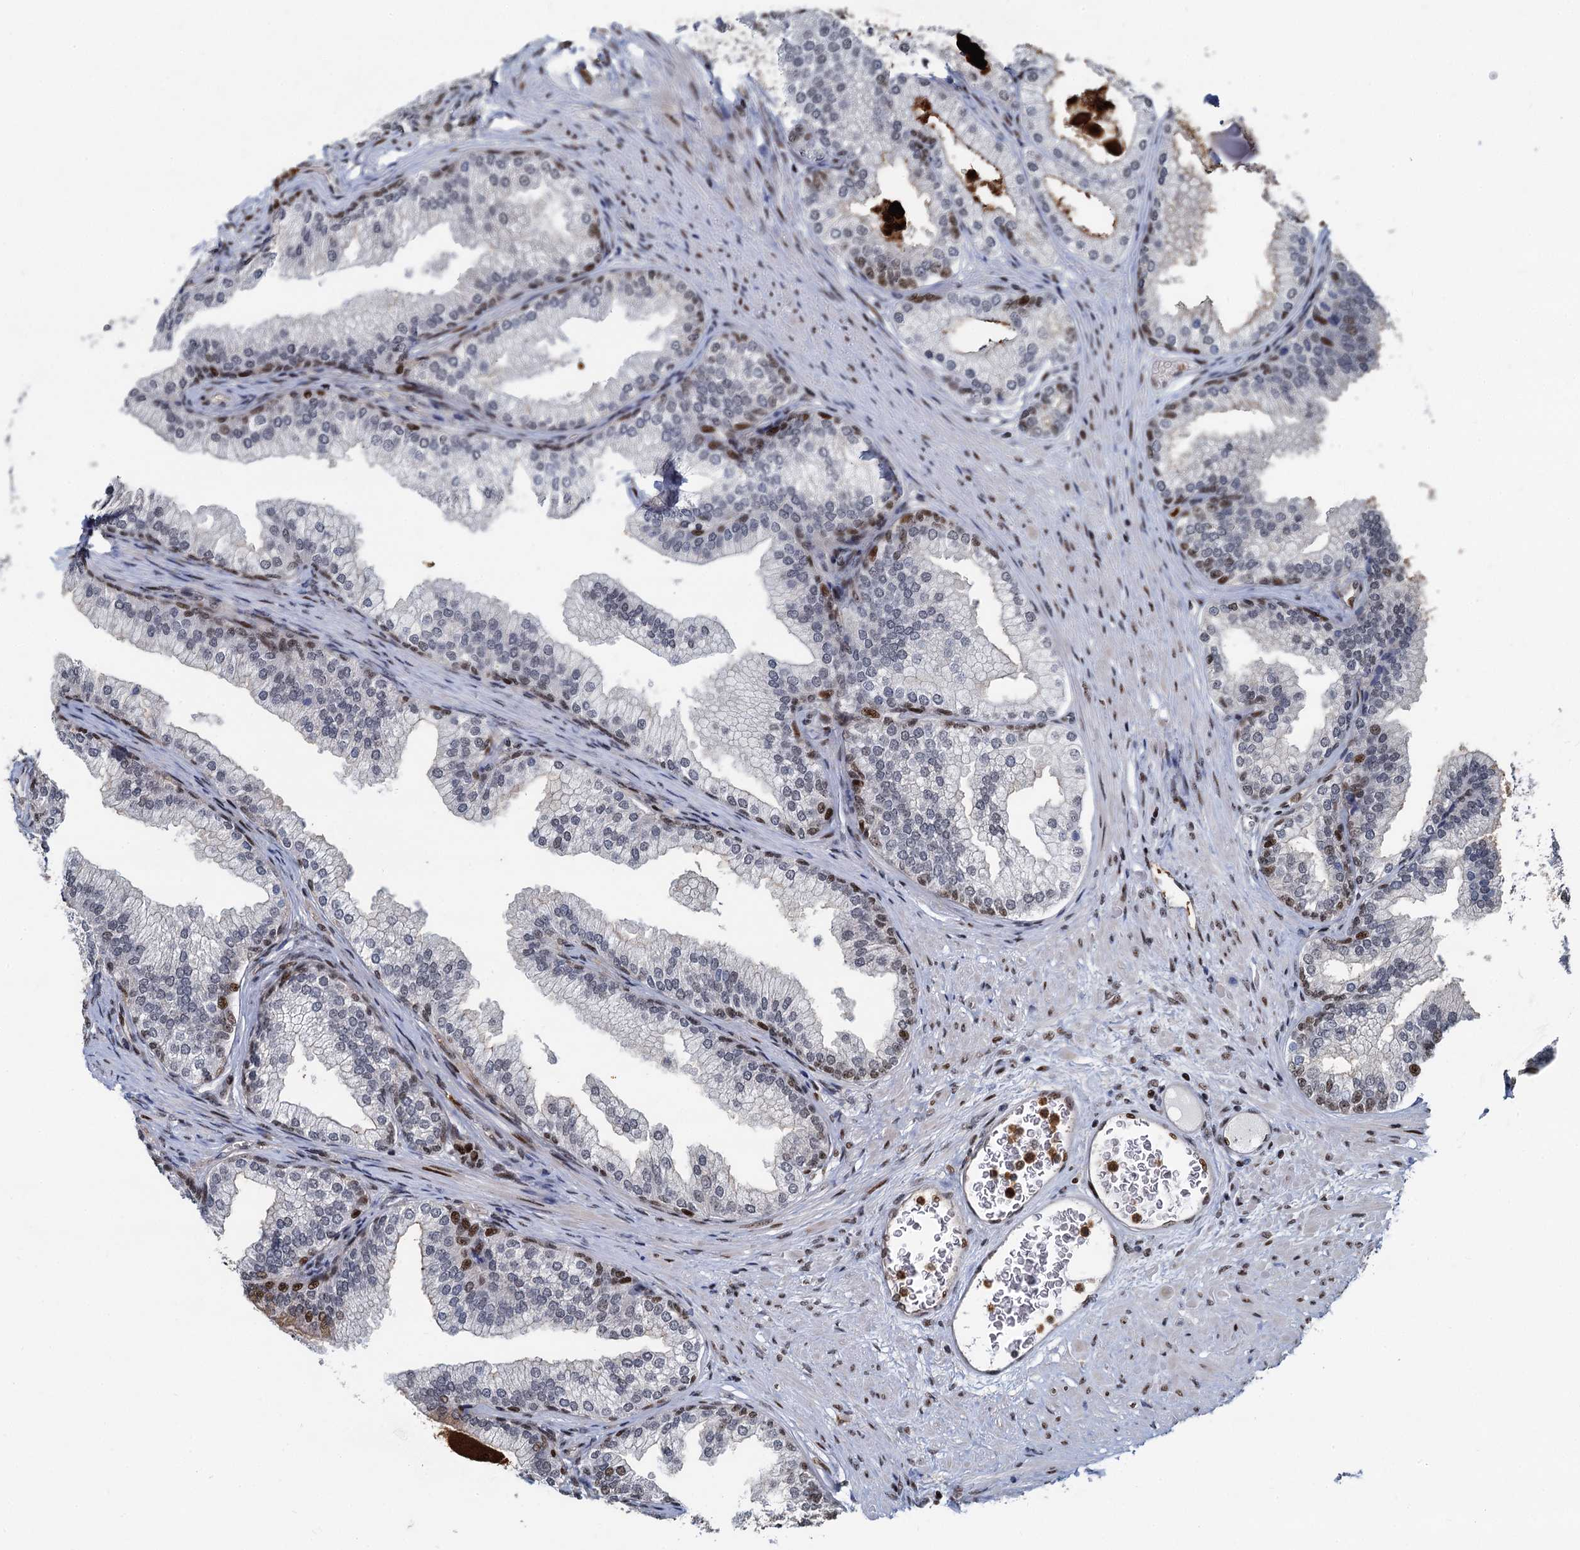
{"staining": {"intensity": "moderate", "quantity": "25%-75%", "location": "cytoplasmic/membranous,nuclear"}, "tissue": "prostate", "cell_type": "Glandular cells", "image_type": "normal", "snomed": [{"axis": "morphology", "description": "Normal tissue, NOS"}, {"axis": "topography", "description": "Prostate"}], "caption": "High-magnification brightfield microscopy of benign prostate stained with DAB (brown) and counterstained with hematoxylin (blue). glandular cells exhibit moderate cytoplasmic/membranous,nuclear positivity is appreciated in approximately25%-75% of cells. (Stains: DAB in brown, nuclei in blue, Microscopy: brightfield microscopy at high magnification).", "gene": "ANKRD49", "patient": {"sex": "male", "age": 76}}